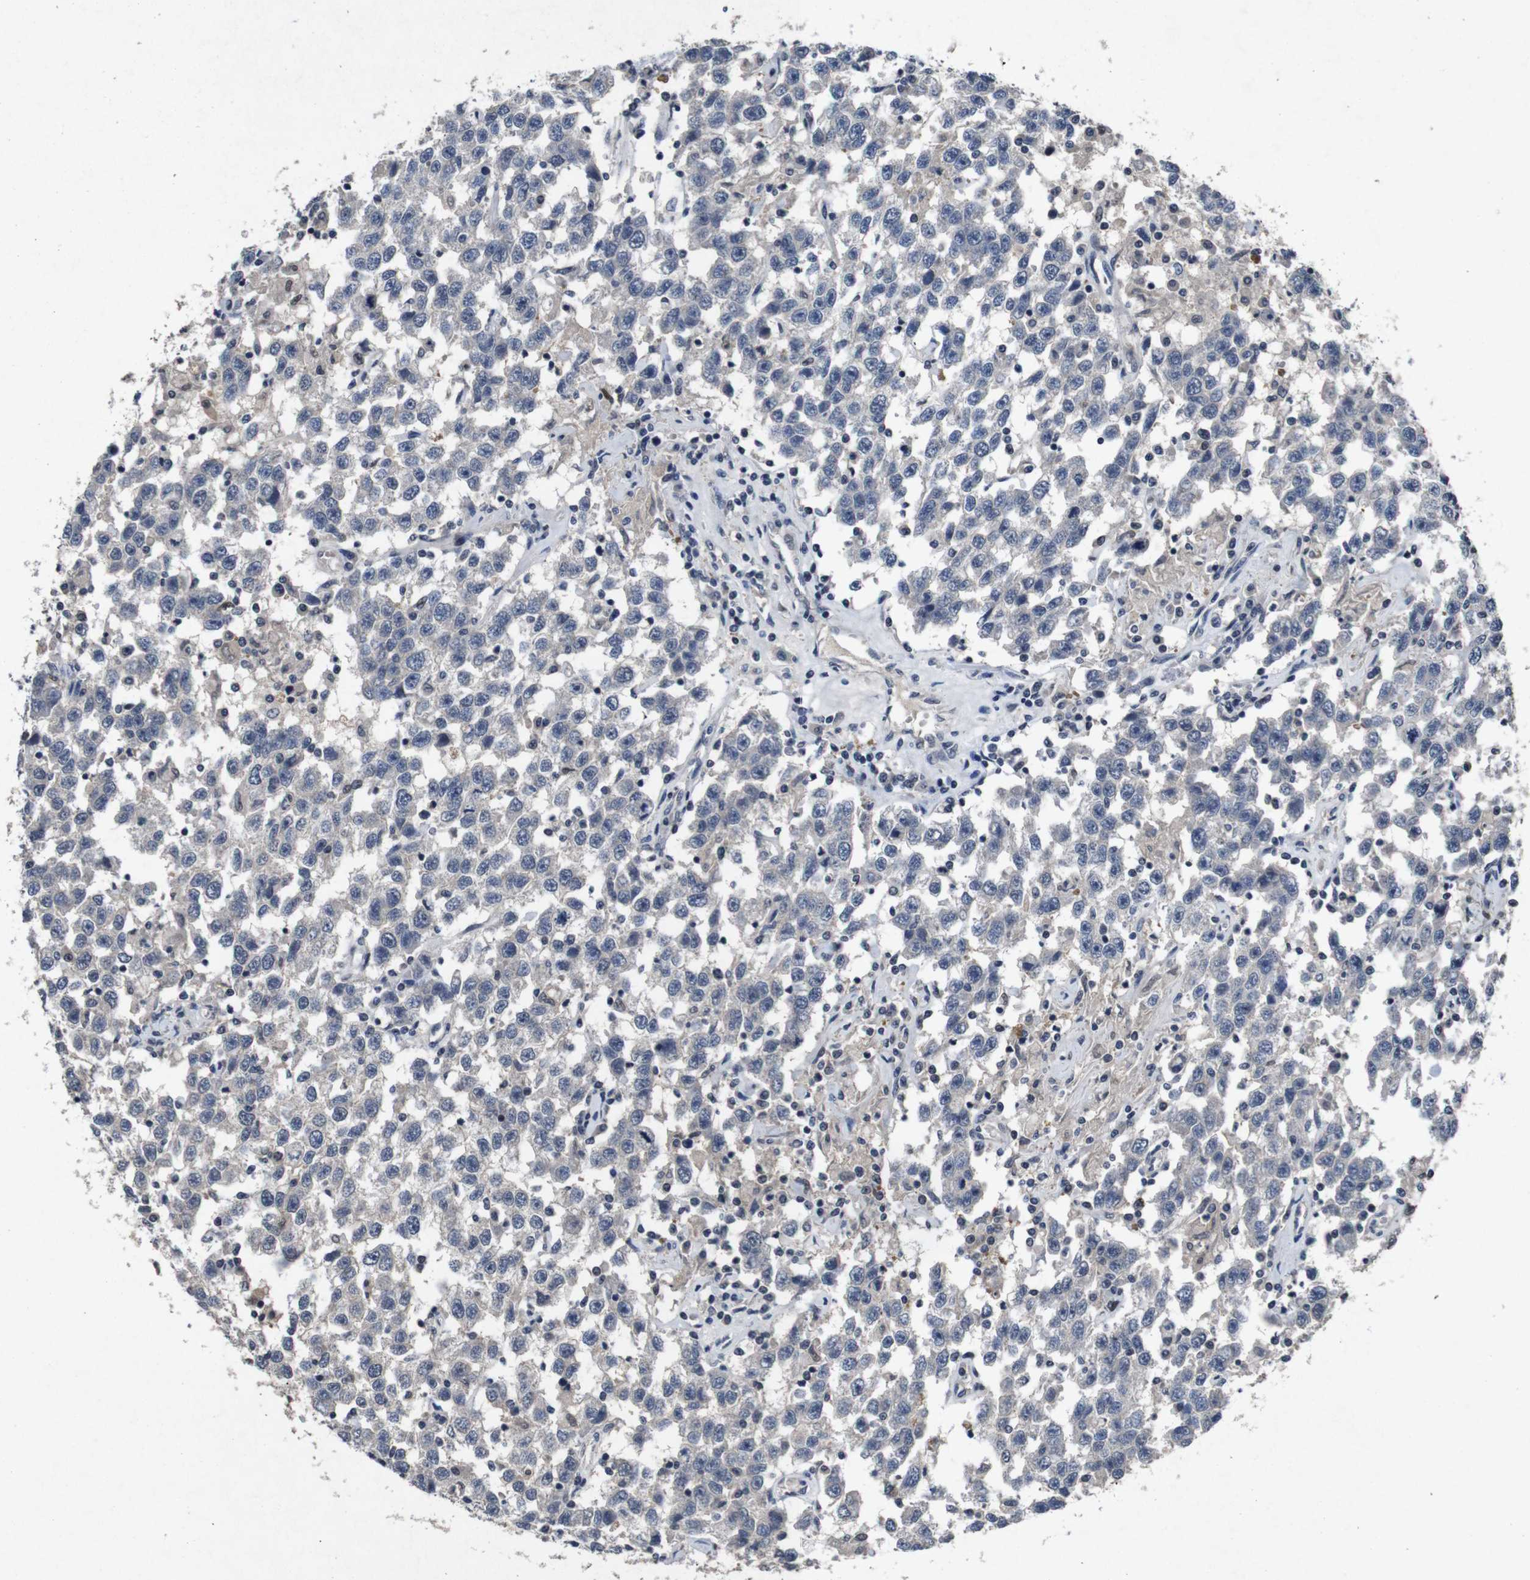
{"staining": {"intensity": "negative", "quantity": "none", "location": "none"}, "tissue": "testis cancer", "cell_type": "Tumor cells", "image_type": "cancer", "snomed": [{"axis": "morphology", "description": "Seminoma, NOS"}, {"axis": "topography", "description": "Testis"}], "caption": "The histopathology image displays no staining of tumor cells in testis cancer (seminoma).", "gene": "AKT3", "patient": {"sex": "male", "age": 41}}